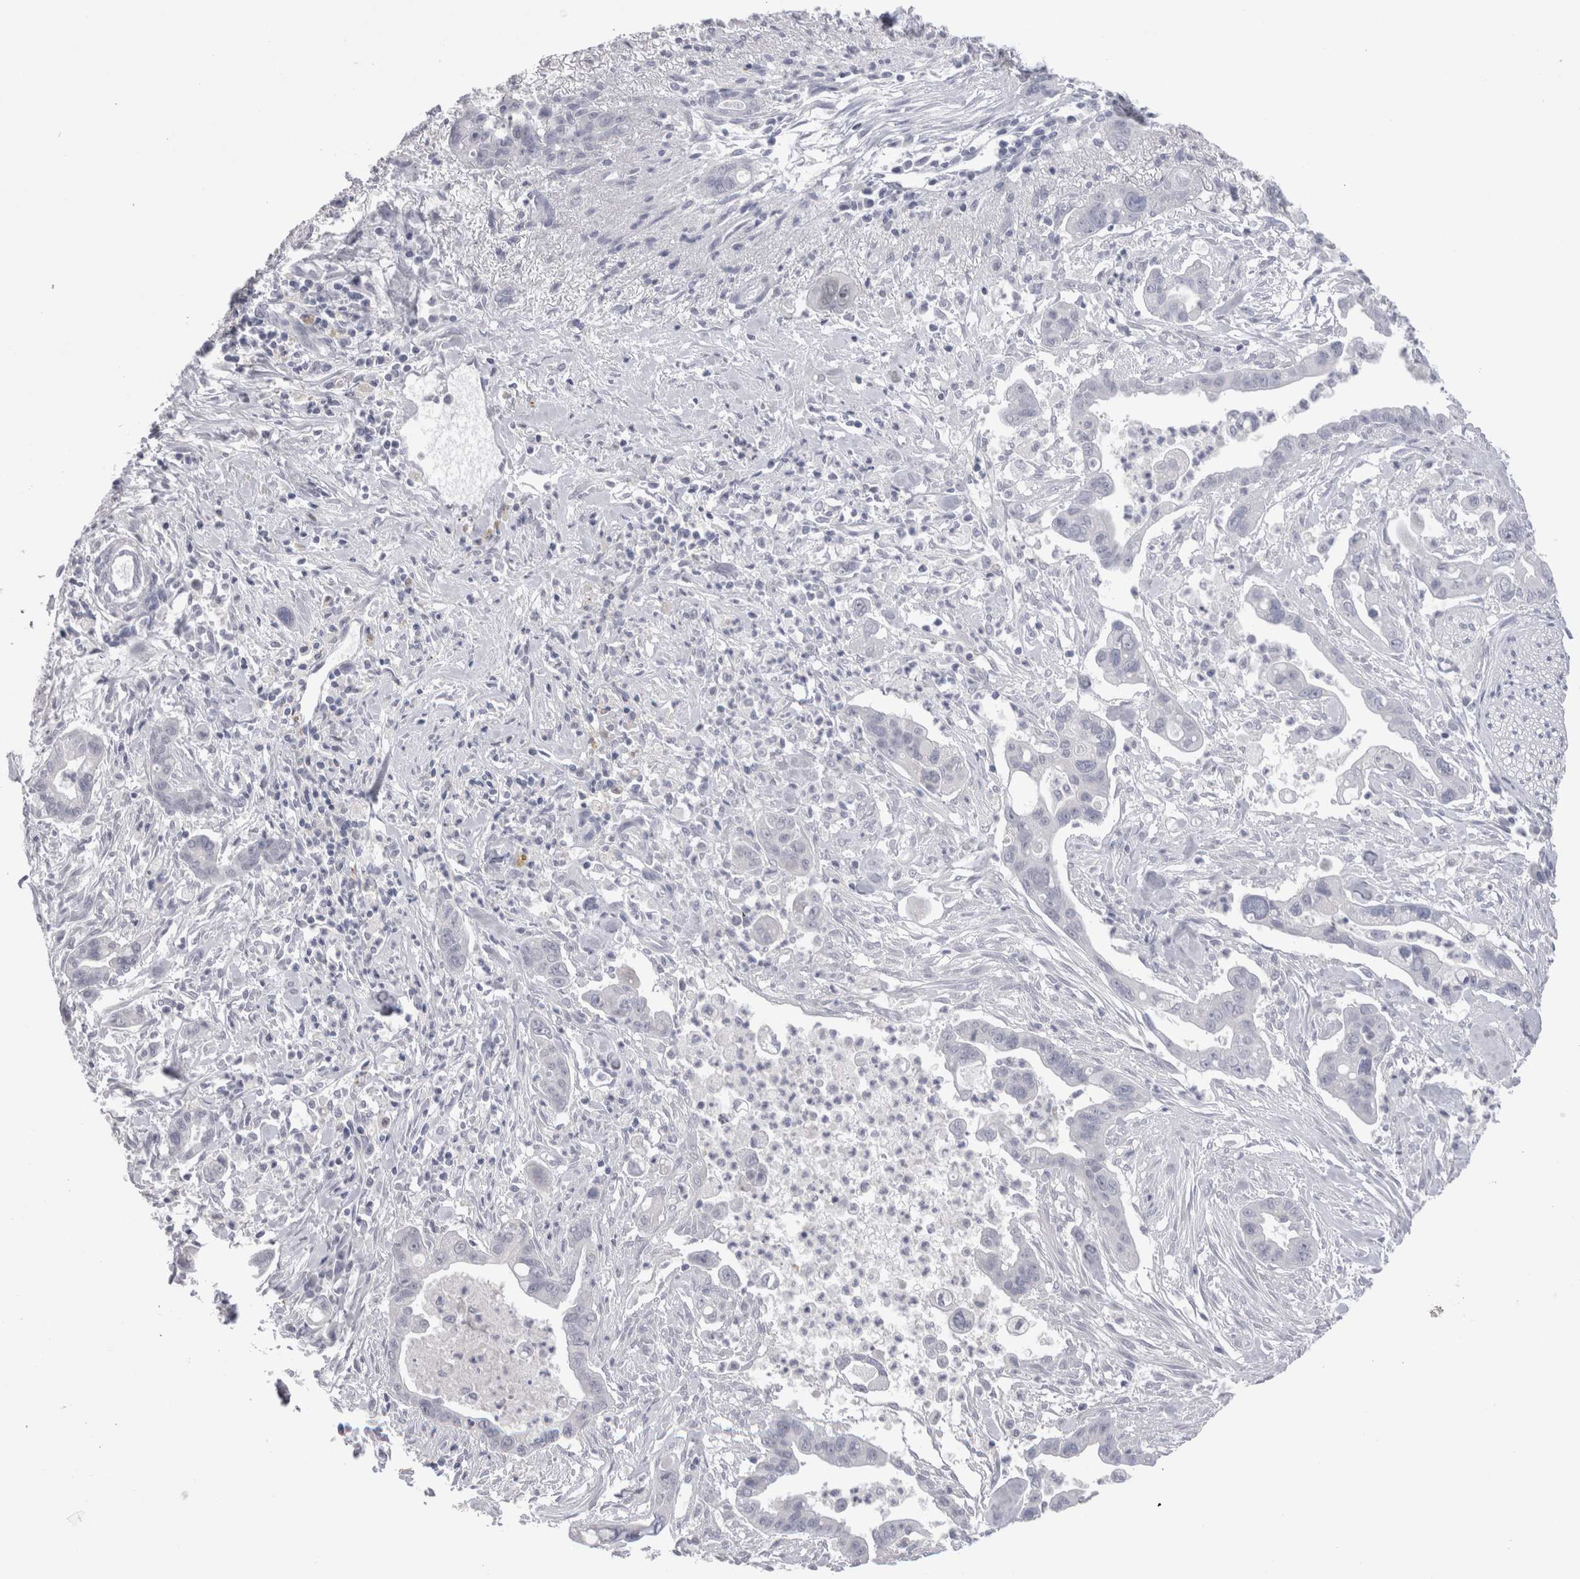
{"staining": {"intensity": "negative", "quantity": "none", "location": "none"}, "tissue": "pancreatic cancer", "cell_type": "Tumor cells", "image_type": "cancer", "snomed": [{"axis": "morphology", "description": "Adenocarcinoma, NOS"}, {"axis": "topography", "description": "Pancreas"}], "caption": "The immunohistochemistry (IHC) photomicrograph has no significant expression in tumor cells of pancreatic adenocarcinoma tissue.", "gene": "SUCNR1", "patient": {"sex": "male", "age": 70}}